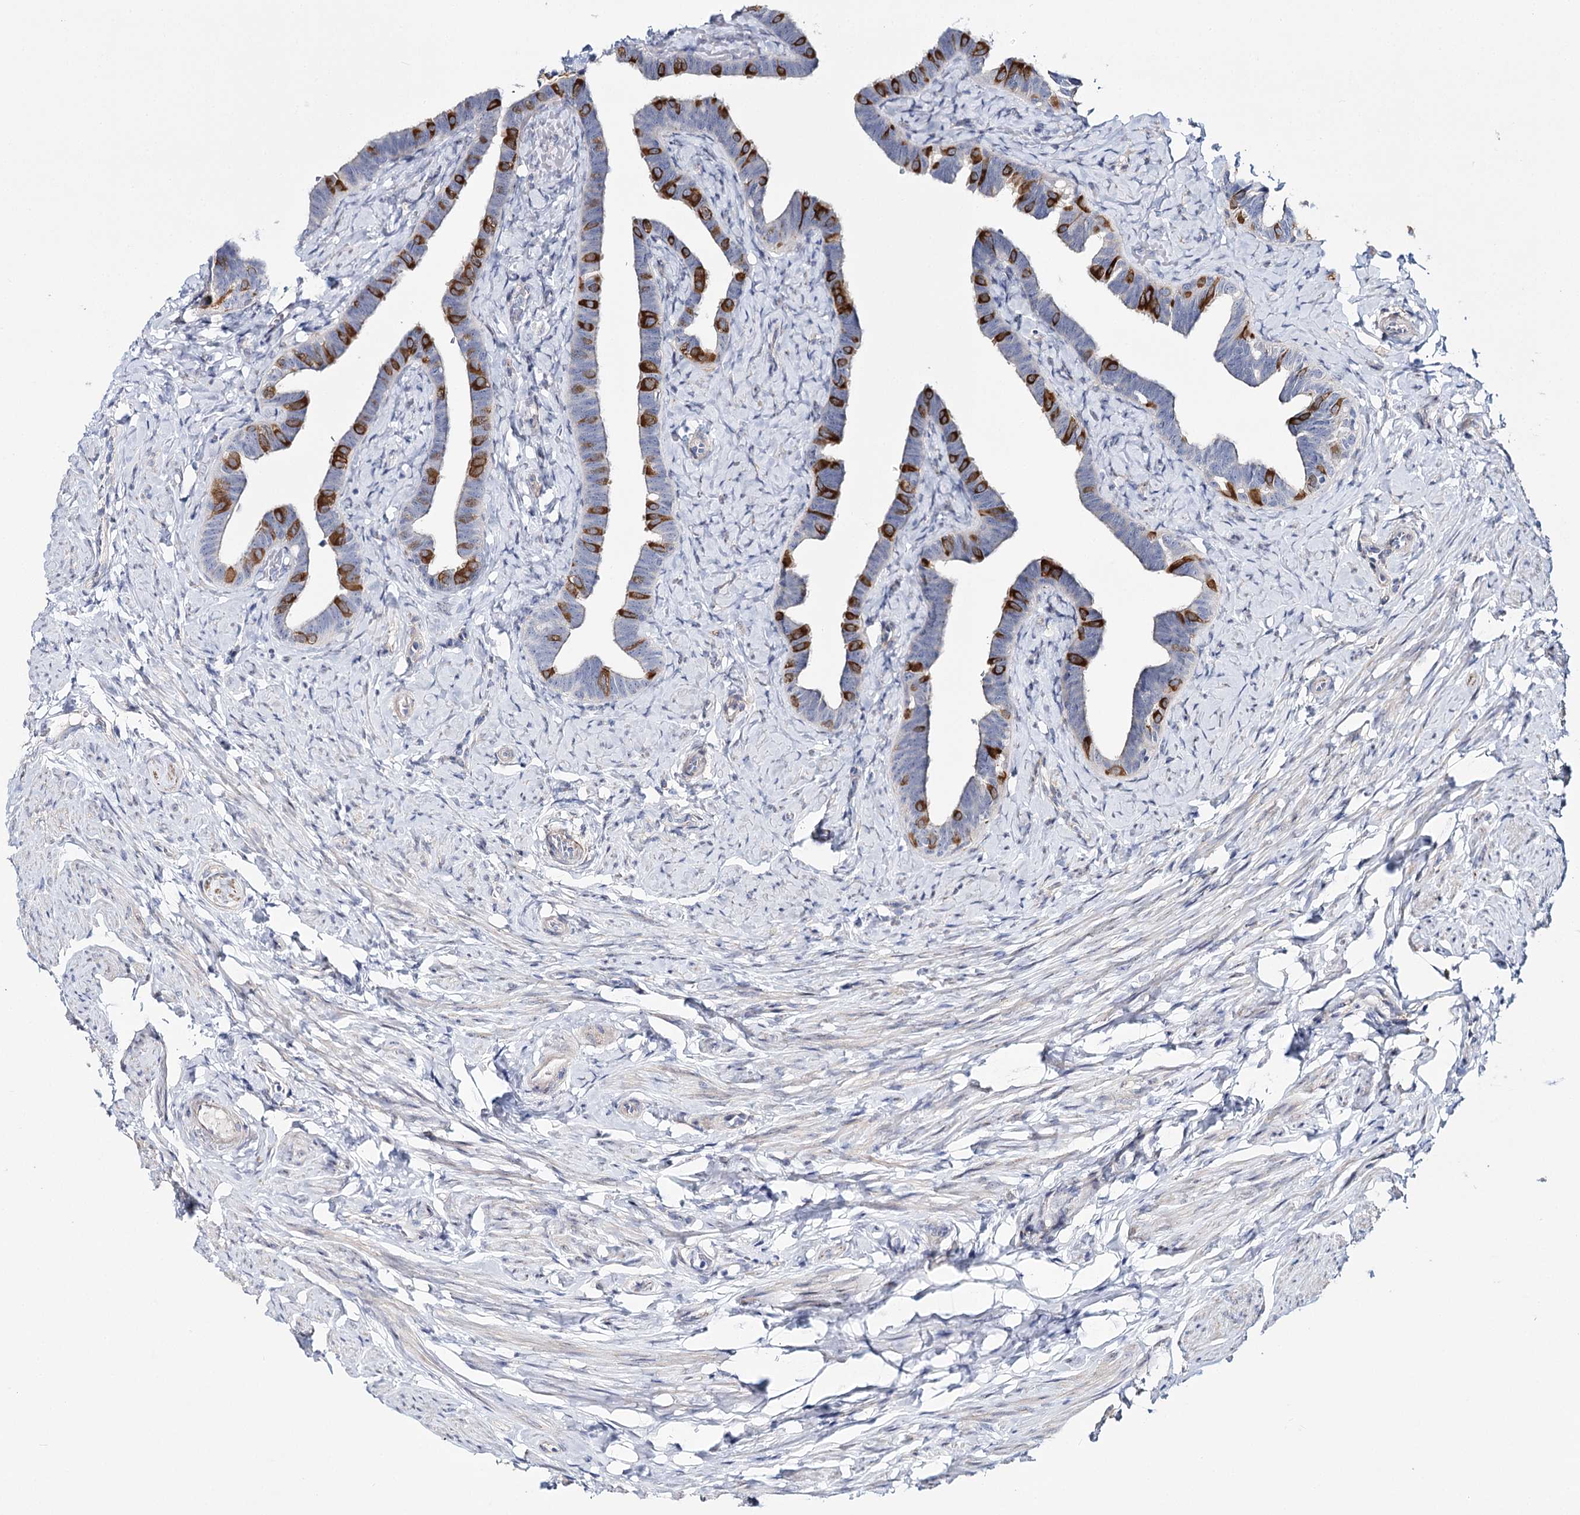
{"staining": {"intensity": "moderate", "quantity": "25%-75%", "location": "cytoplasmic/membranous"}, "tissue": "fallopian tube", "cell_type": "Glandular cells", "image_type": "normal", "snomed": [{"axis": "morphology", "description": "Normal tissue, NOS"}, {"axis": "topography", "description": "Fallopian tube"}], "caption": "An image showing moderate cytoplasmic/membranous expression in about 25%-75% of glandular cells in benign fallopian tube, as visualized by brown immunohistochemical staining.", "gene": "TEX12", "patient": {"sex": "female", "age": 39}}